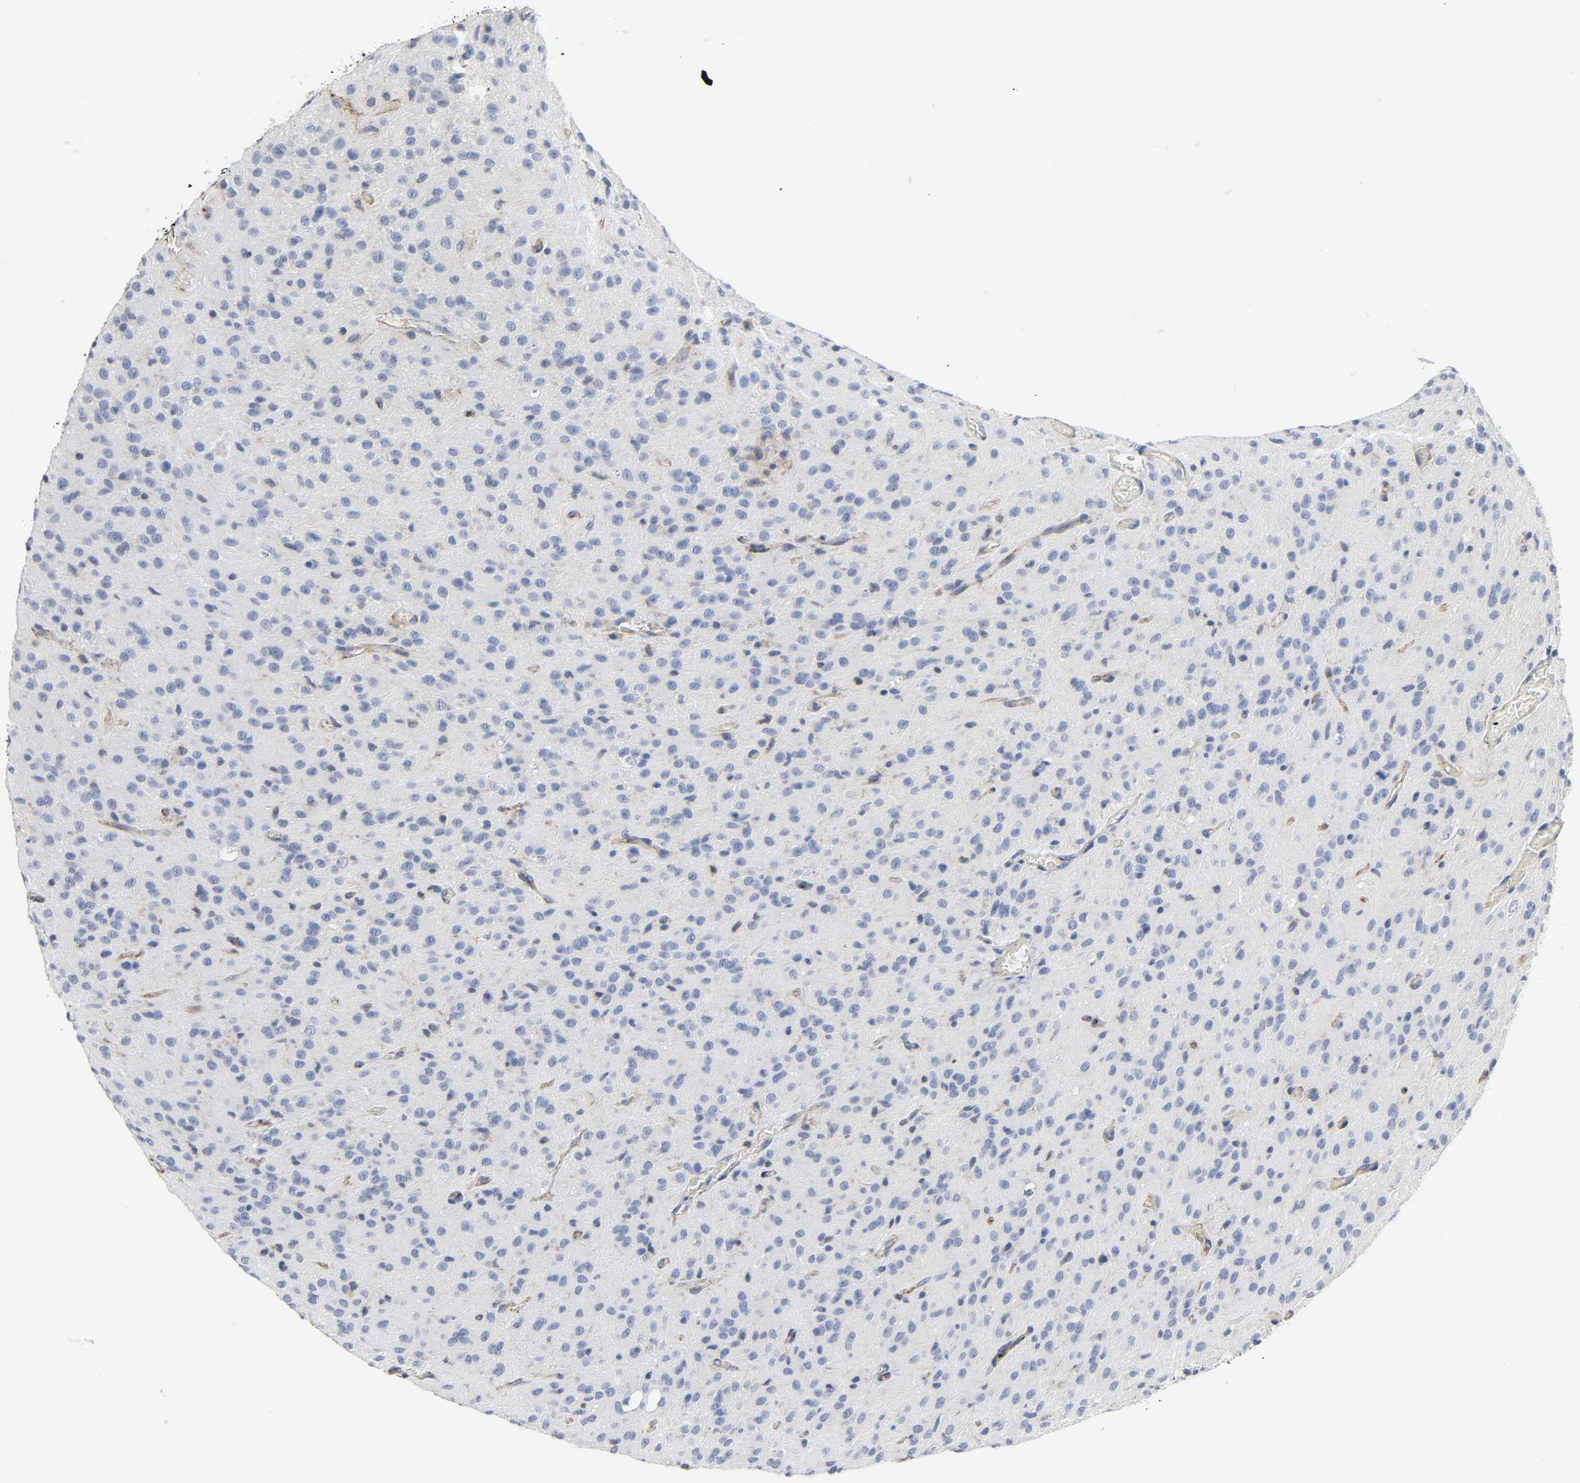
{"staining": {"intensity": "negative", "quantity": "none", "location": "none"}, "tissue": "glioma", "cell_type": "Tumor cells", "image_type": "cancer", "snomed": [{"axis": "morphology", "description": "Glioma, malignant, High grade"}, {"axis": "topography", "description": "Brain"}], "caption": "Tumor cells show no significant staining in malignant glioma (high-grade).", "gene": "PECAM1", "patient": {"sex": "female", "age": 59}}